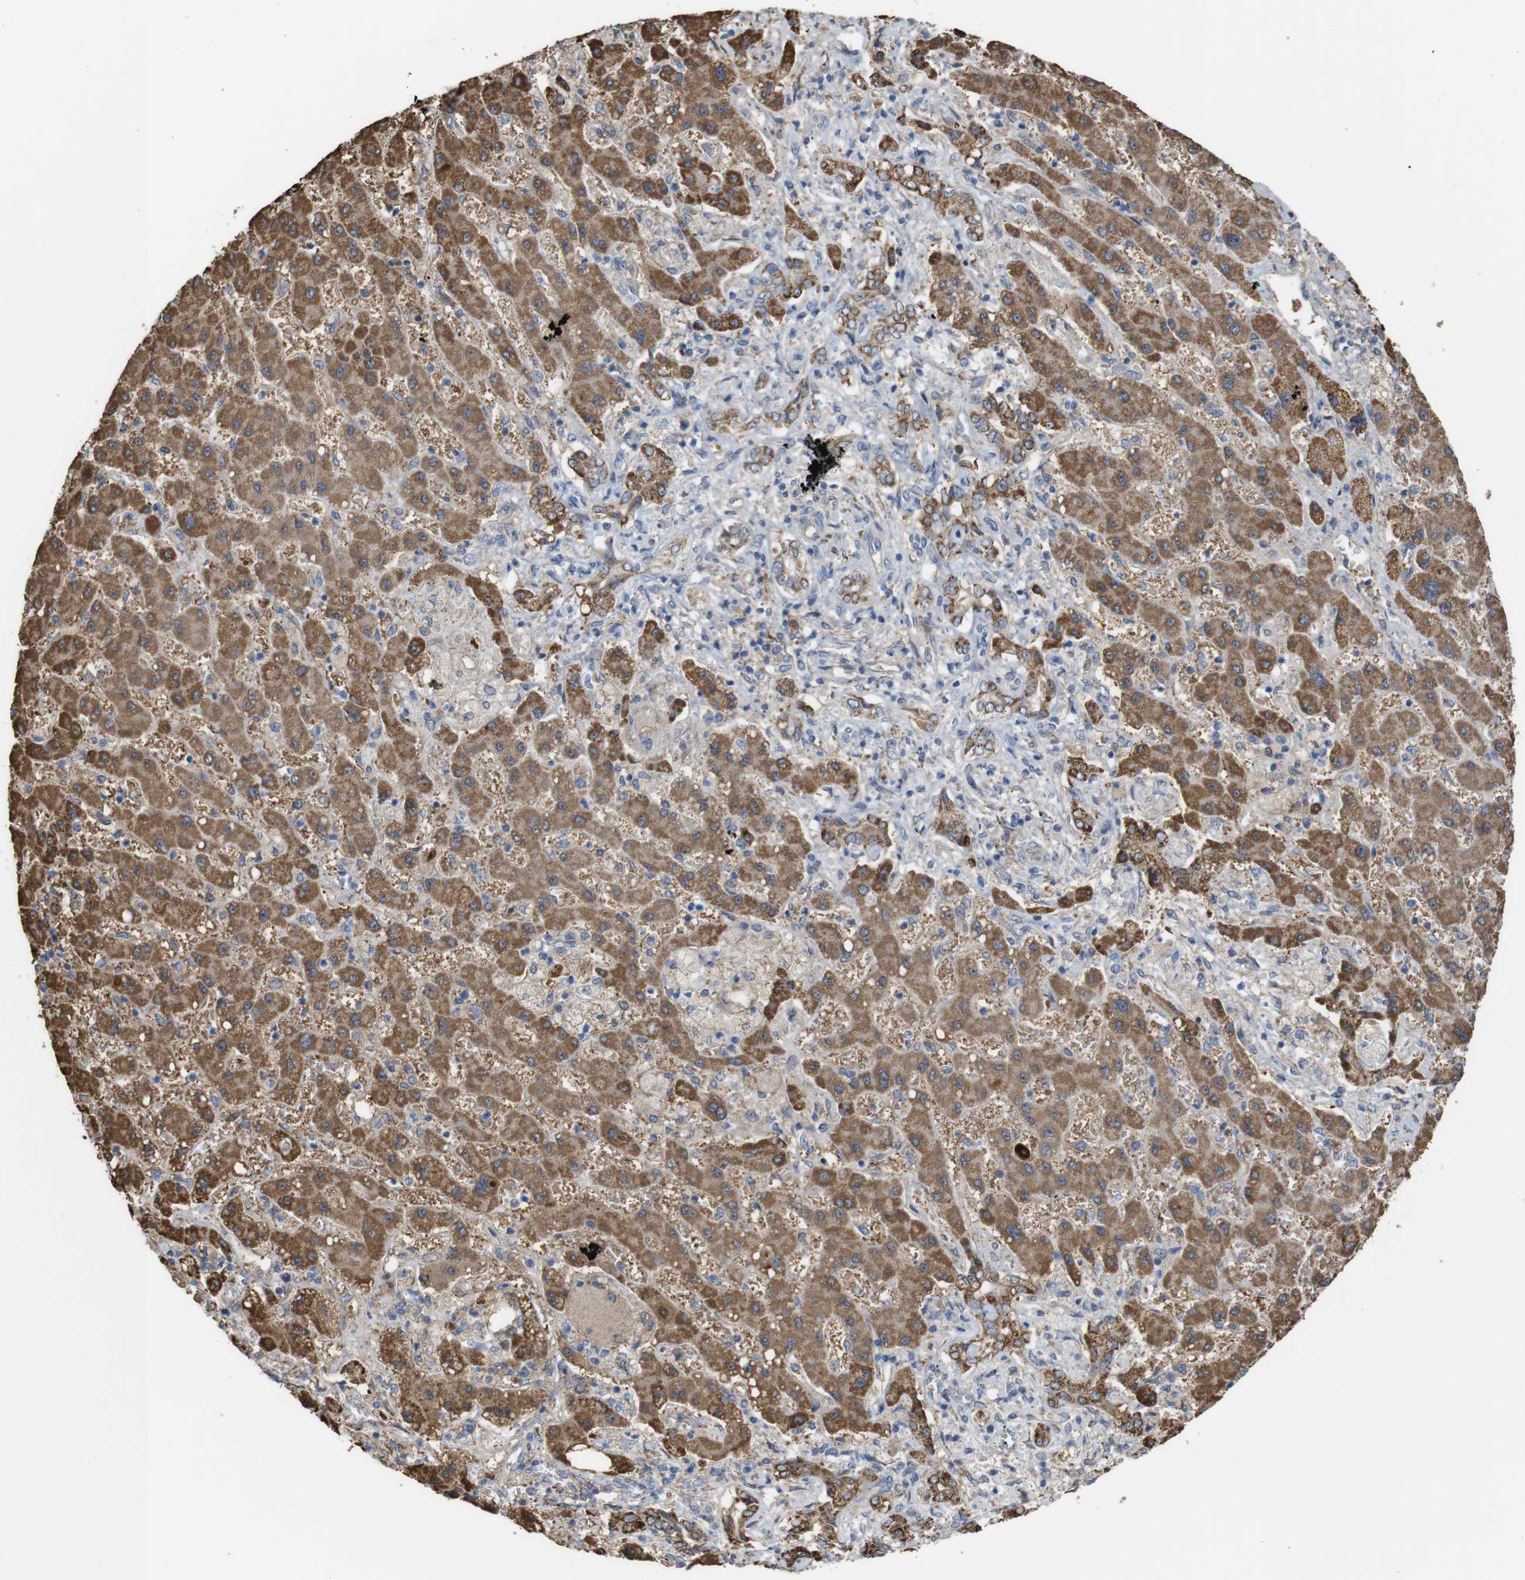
{"staining": {"intensity": "moderate", "quantity": ">75%", "location": "cytoplasmic/membranous"}, "tissue": "liver cancer", "cell_type": "Tumor cells", "image_type": "cancer", "snomed": [{"axis": "morphology", "description": "Cholangiocarcinoma"}, {"axis": "topography", "description": "Liver"}], "caption": "Immunohistochemistry histopathology image of neoplastic tissue: human liver cancer stained using immunohistochemistry (IHC) shows medium levels of moderate protein expression localized specifically in the cytoplasmic/membranous of tumor cells, appearing as a cytoplasmic/membranous brown color.", "gene": "PTPRR", "patient": {"sex": "male", "age": 50}}